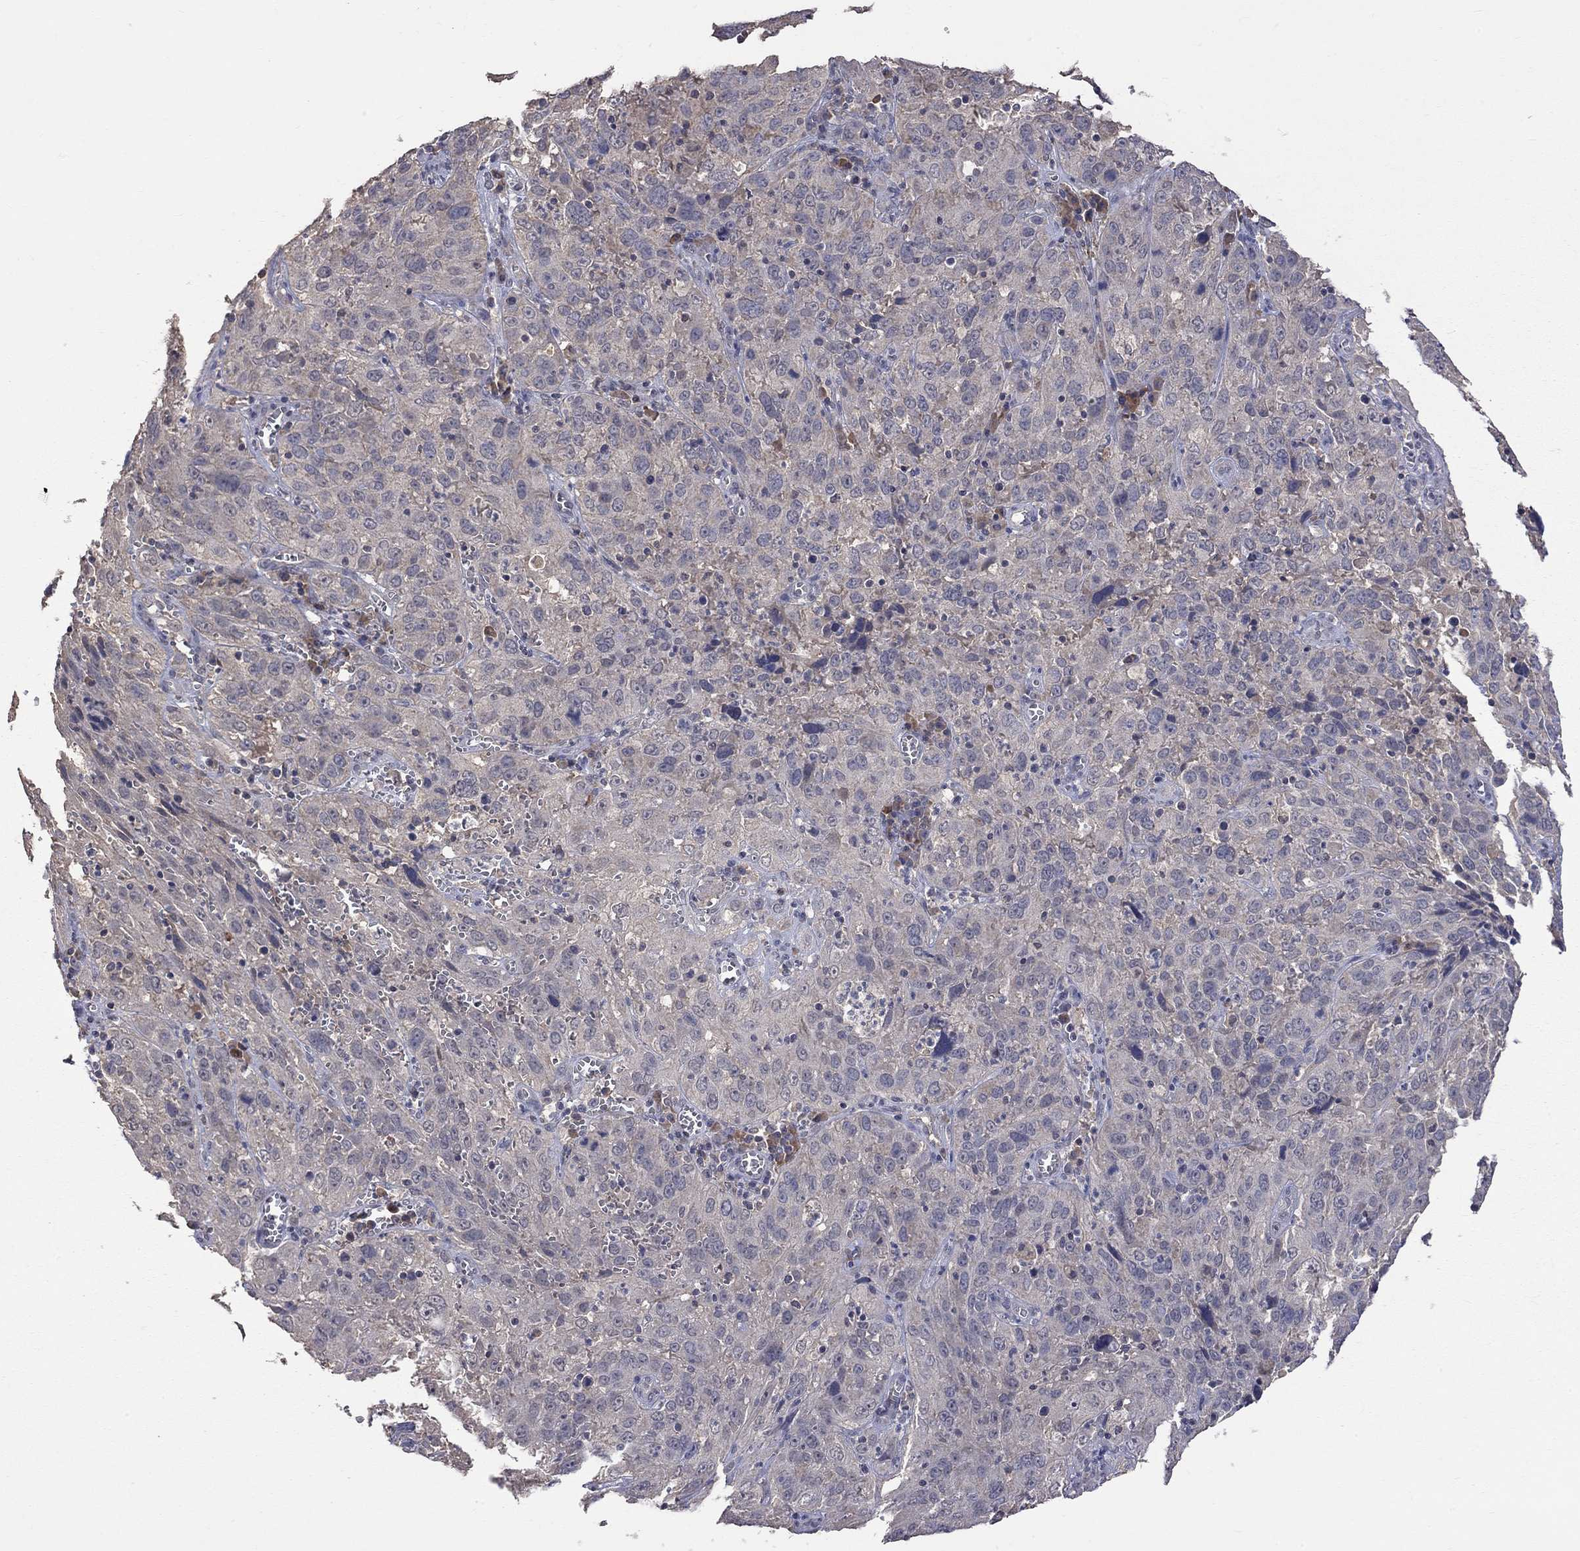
{"staining": {"intensity": "negative", "quantity": "none", "location": "none"}, "tissue": "cervical cancer", "cell_type": "Tumor cells", "image_type": "cancer", "snomed": [{"axis": "morphology", "description": "Squamous cell carcinoma, NOS"}, {"axis": "topography", "description": "Cervix"}], "caption": "Tumor cells are negative for protein expression in human cervical squamous cell carcinoma.", "gene": "HTR6", "patient": {"sex": "female", "age": 32}}